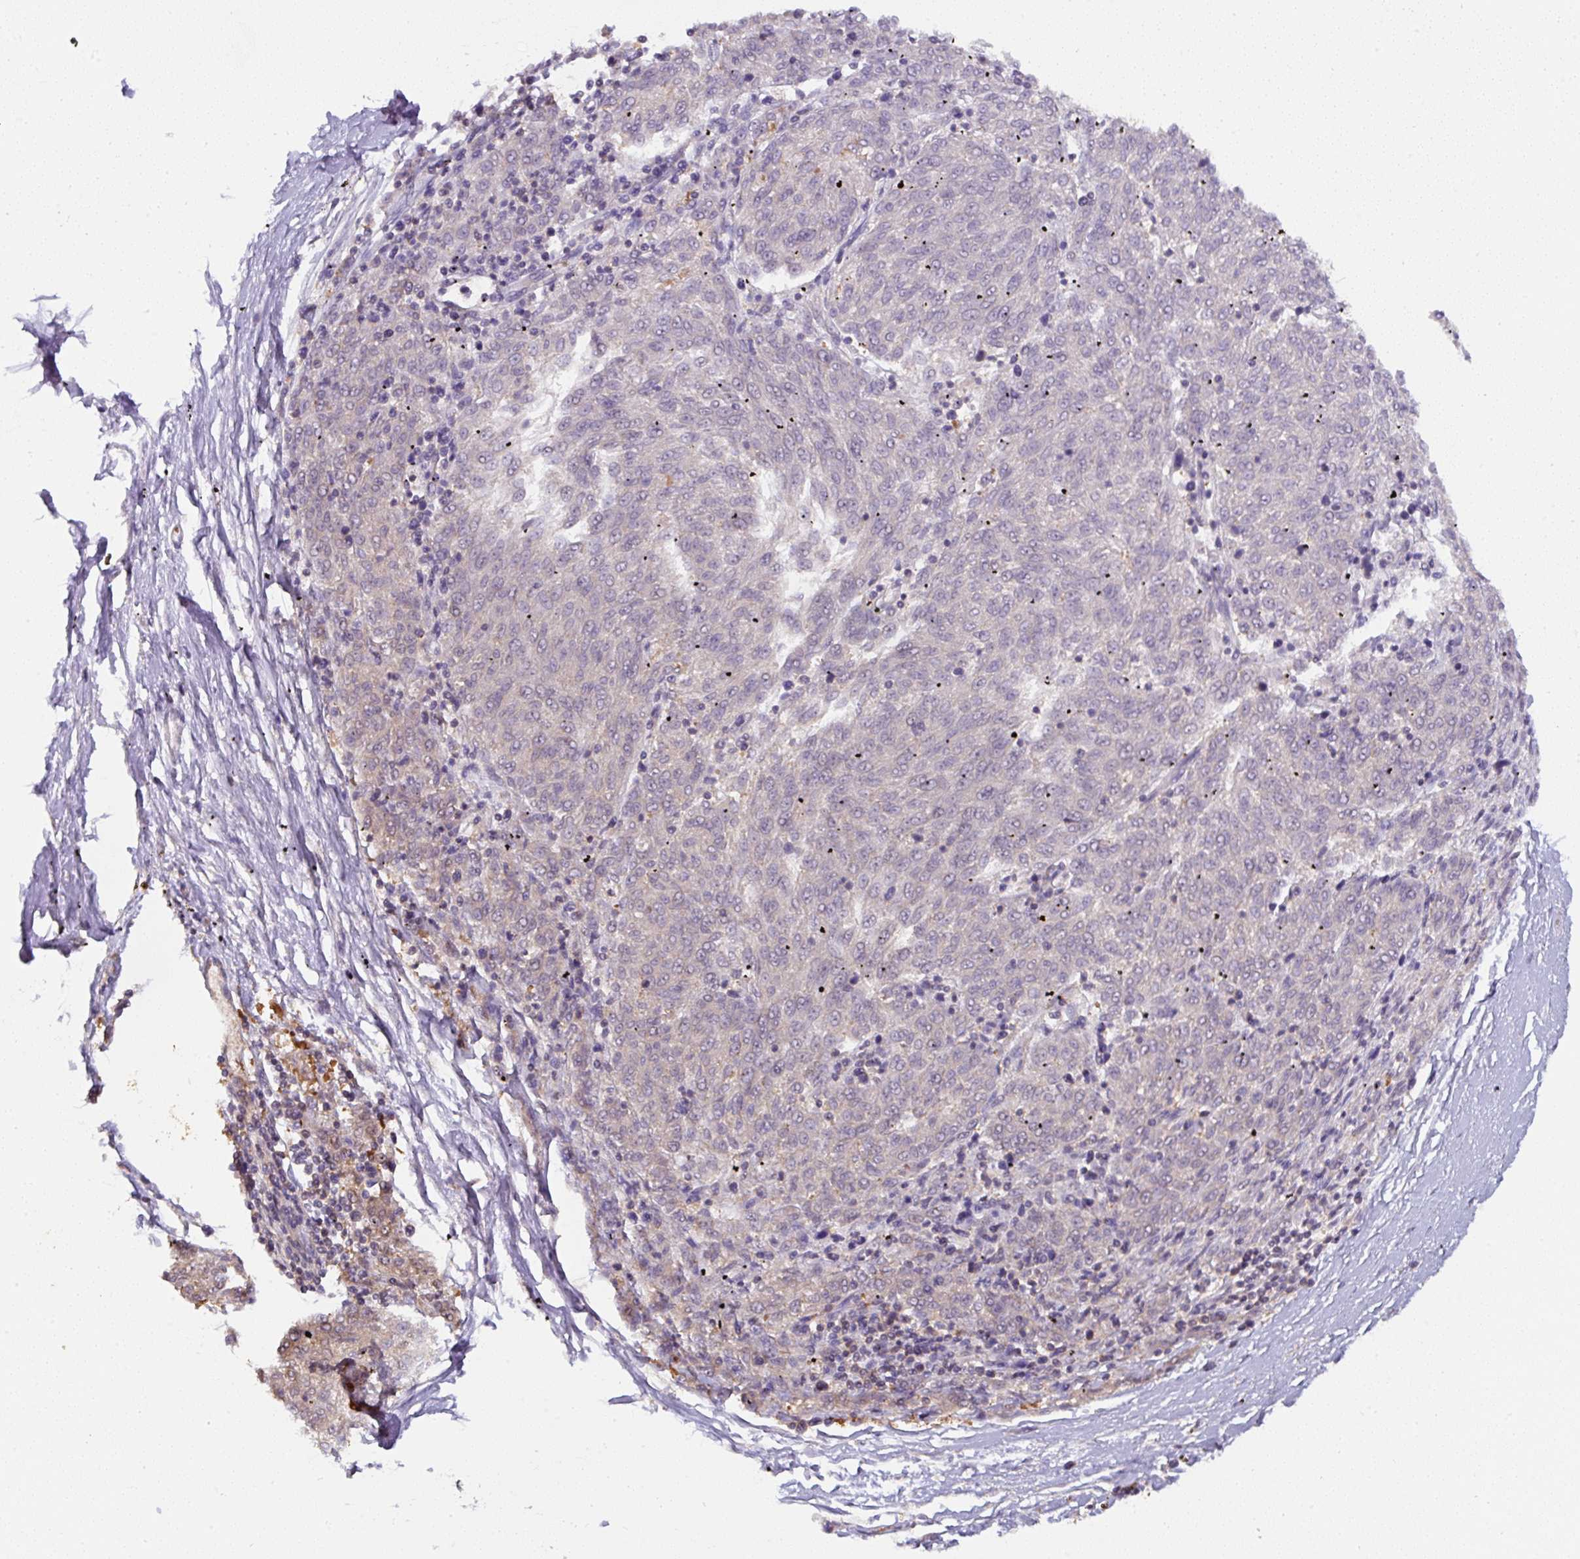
{"staining": {"intensity": "moderate", "quantity": "<25%", "location": "cytoplasmic/membranous"}, "tissue": "melanoma", "cell_type": "Tumor cells", "image_type": "cancer", "snomed": [{"axis": "morphology", "description": "Malignant melanoma, NOS"}, {"axis": "topography", "description": "Skin"}], "caption": "DAB immunohistochemical staining of melanoma displays moderate cytoplasmic/membranous protein staining in about <25% of tumor cells. Immunohistochemistry stains the protein of interest in brown and the nuclei are stained blue.", "gene": "ST13", "patient": {"sex": "female", "age": 72}}